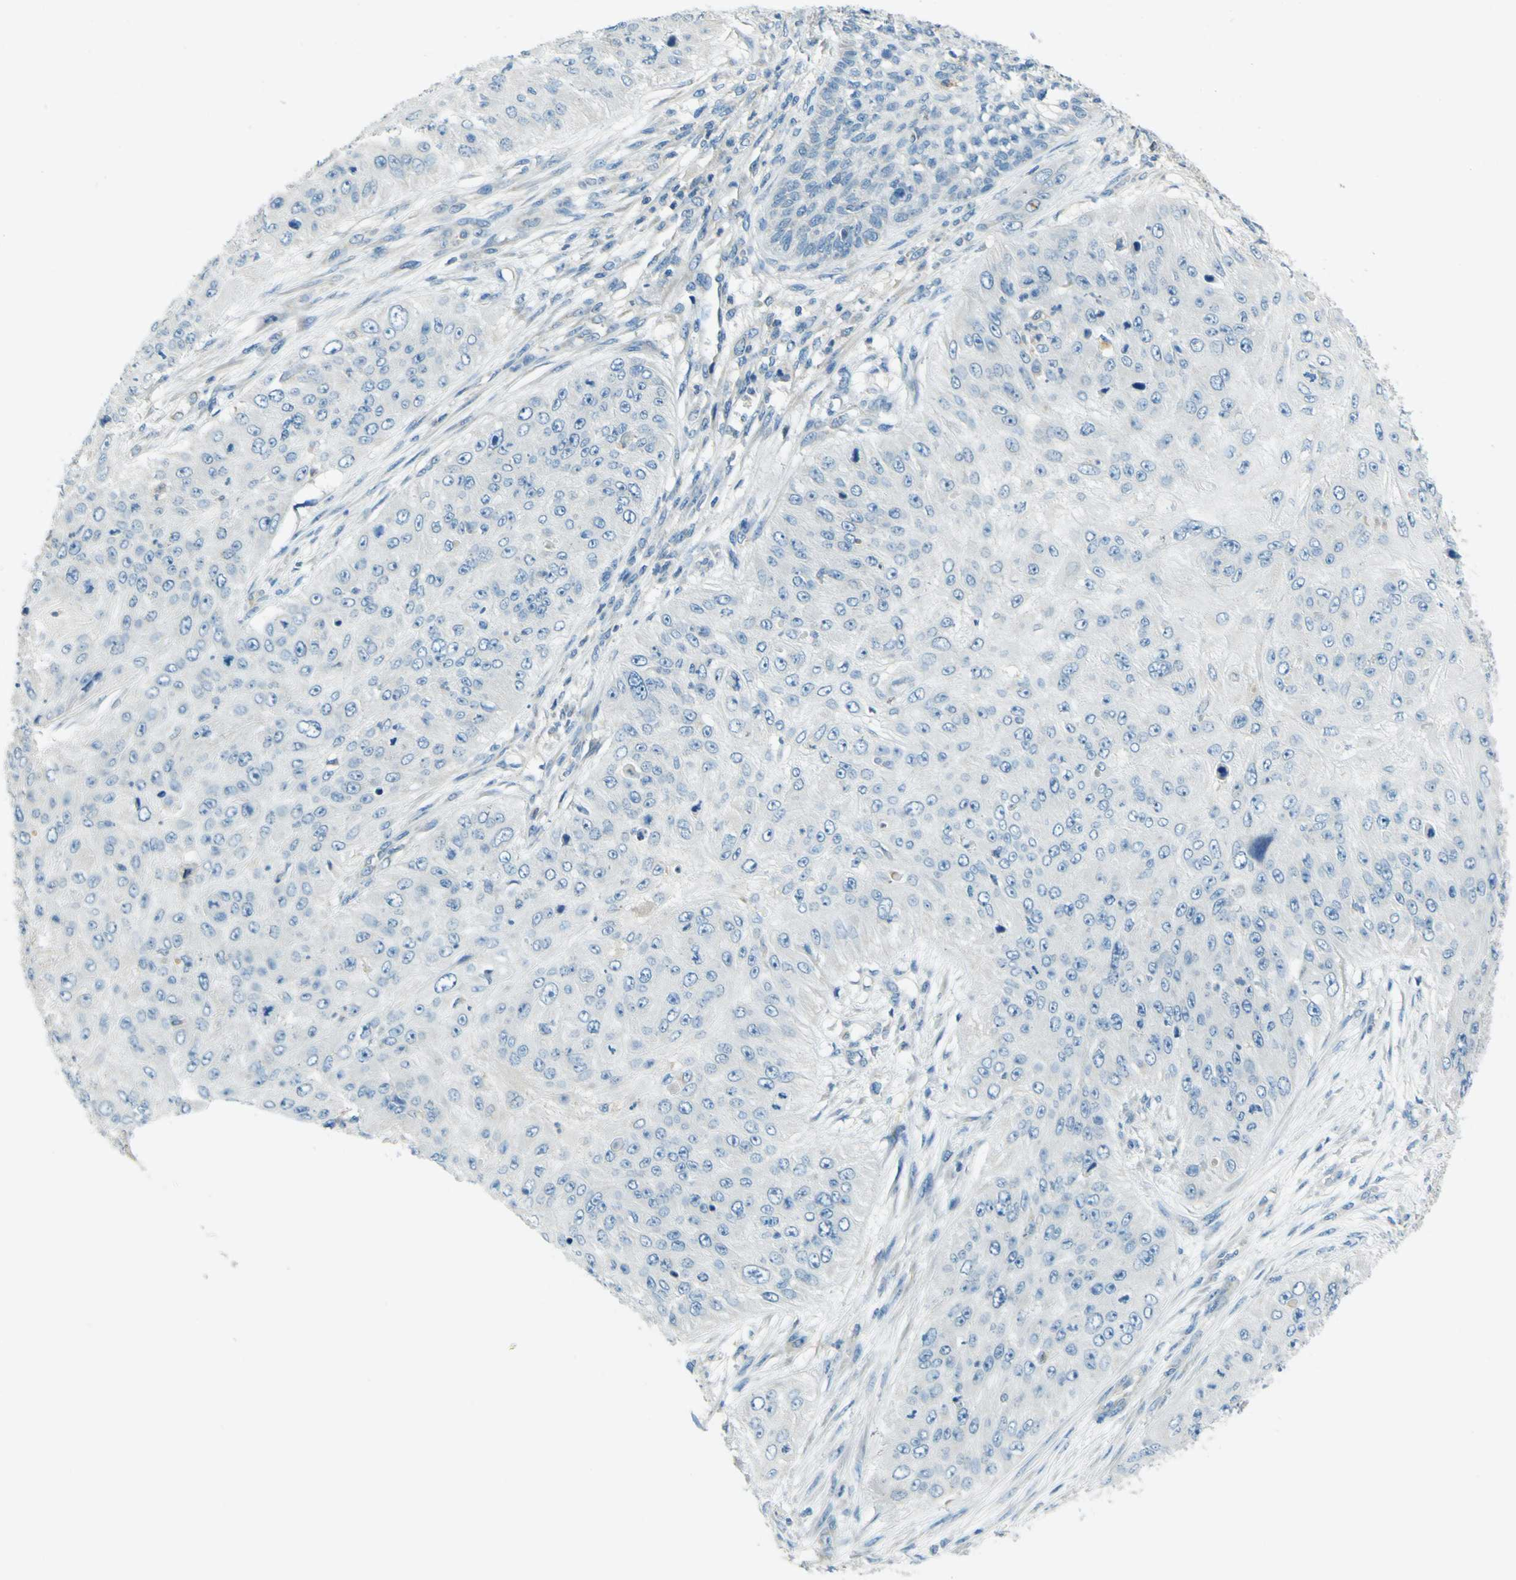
{"staining": {"intensity": "negative", "quantity": "none", "location": "none"}, "tissue": "skin cancer", "cell_type": "Tumor cells", "image_type": "cancer", "snomed": [{"axis": "morphology", "description": "Squamous cell carcinoma, NOS"}, {"axis": "topography", "description": "Skin"}], "caption": "Skin cancer was stained to show a protein in brown. There is no significant positivity in tumor cells.", "gene": "FKTN", "patient": {"sex": "female", "age": 80}}